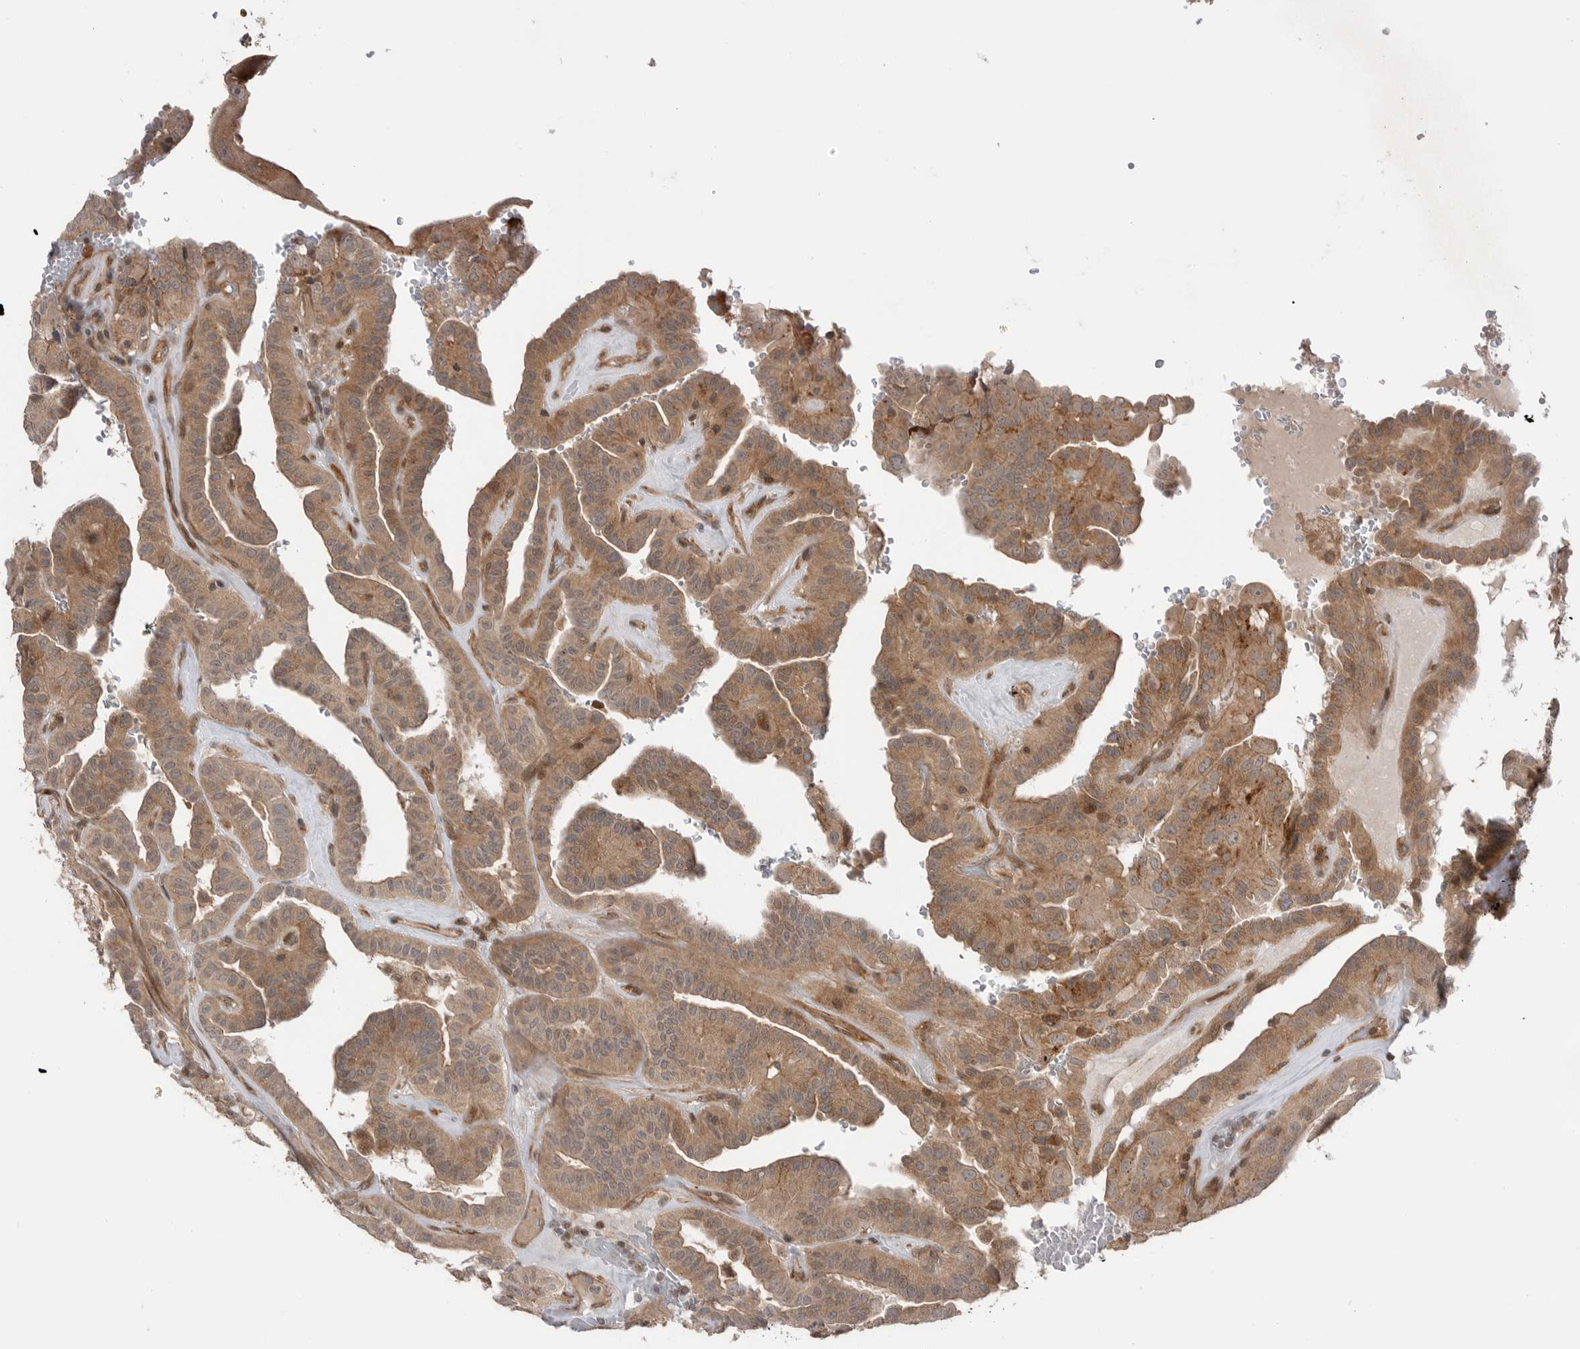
{"staining": {"intensity": "moderate", "quantity": ">75%", "location": "cytoplasmic/membranous"}, "tissue": "thyroid cancer", "cell_type": "Tumor cells", "image_type": "cancer", "snomed": [{"axis": "morphology", "description": "Papillary adenocarcinoma, NOS"}, {"axis": "topography", "description": "Thyroid gland"}], "caption": "The immunohistochemical stain highlights moderate cytoplasmic/membranous positivity in tumor cells of thyroid cancer (papillary adenocarcinoma) tissue. Using DAB (3,3'-diaminobenzidine) (brown) and hematoxylin (blue) stains, captured at high magnification using brightfield microscopy.", "gene": "PEAK1", "patient": {"sex": "male", "age": 77}}